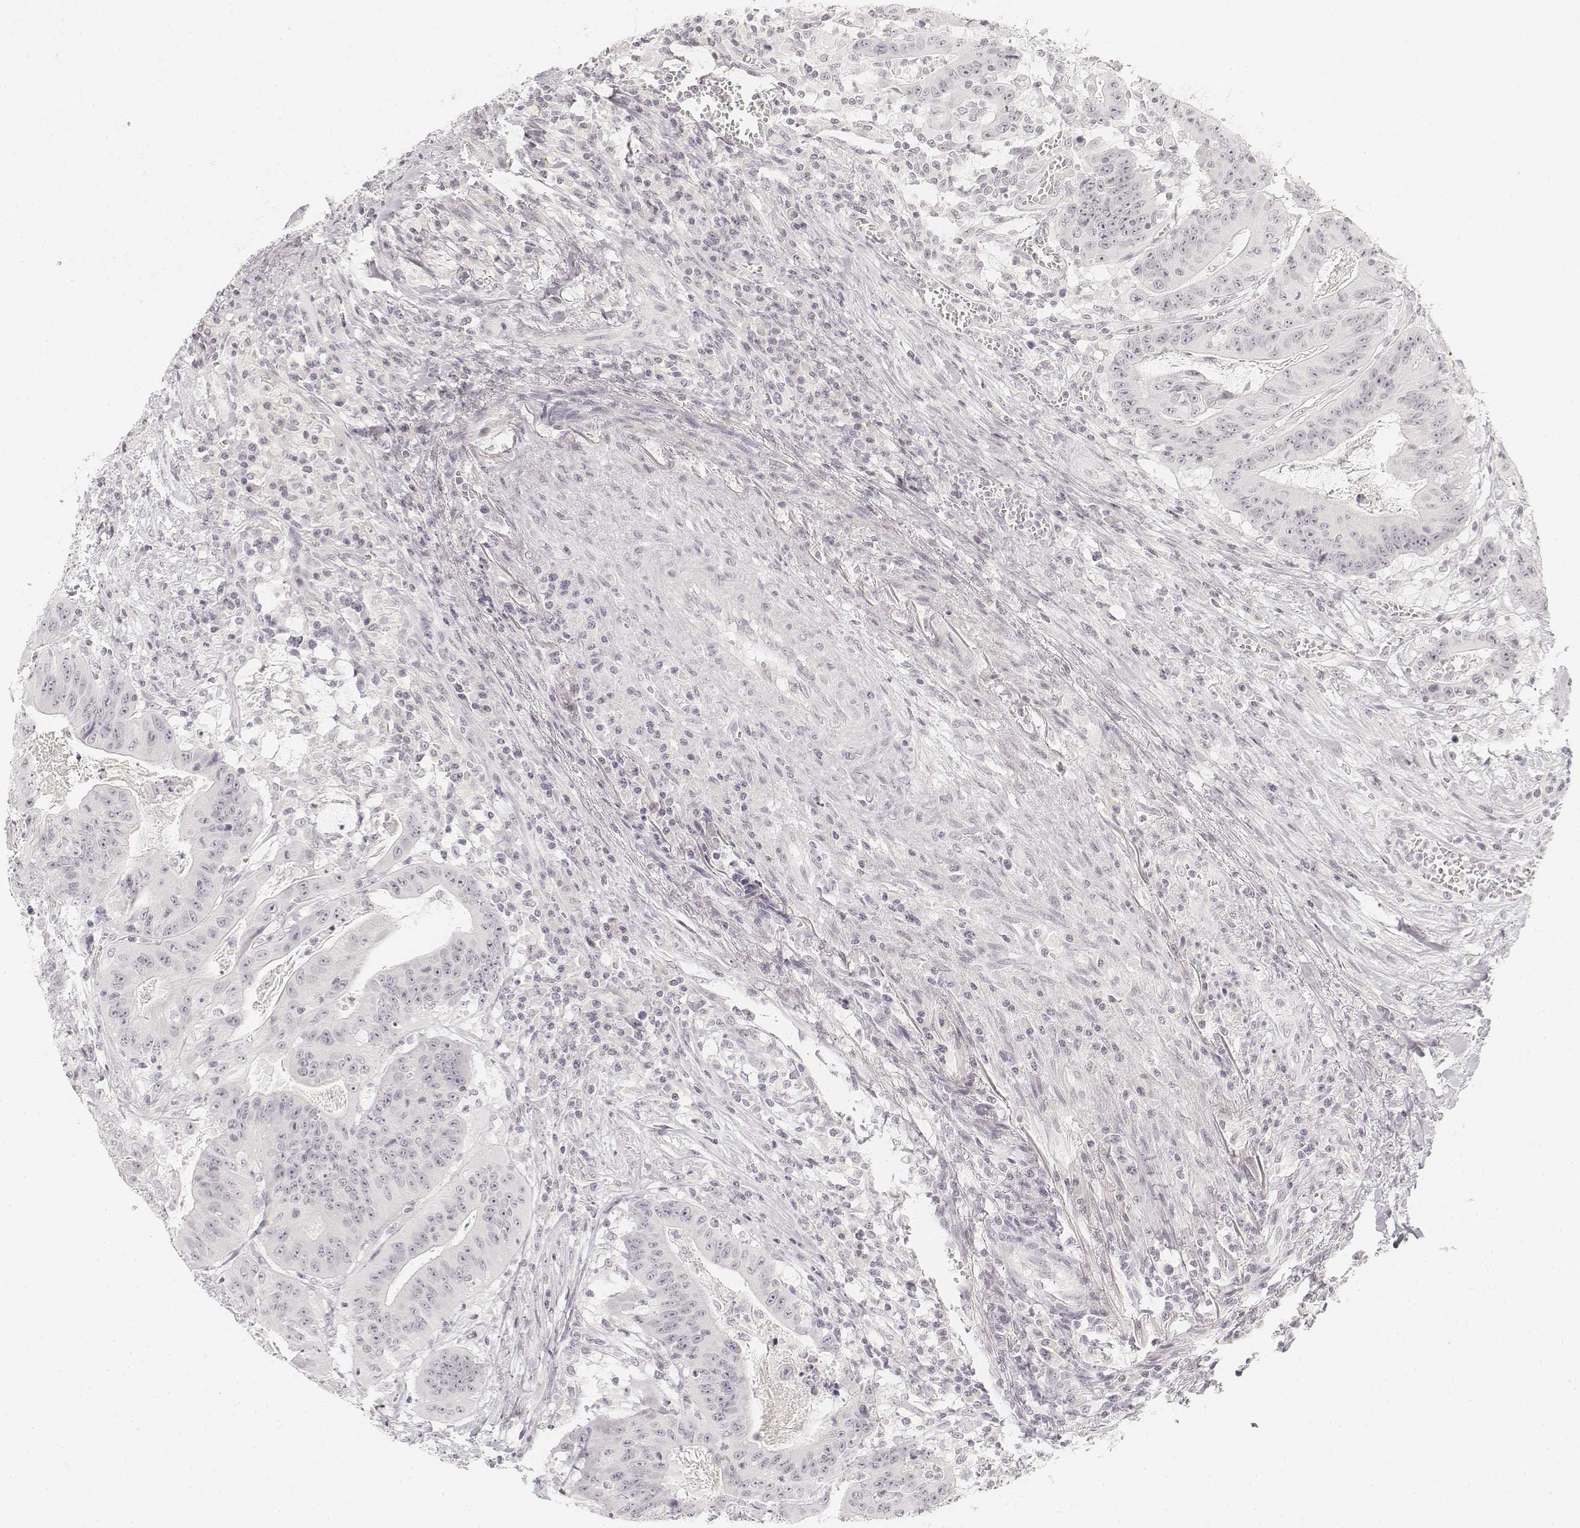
{"staining": {"intensity": "negative", "quantity": "none", "location": "none"}, "tissue": "colorectal cancer", "cell_type": "Tumor cells", "image_type": "cancer", "snomed": [{"axis": "morphology", "description": "Adenocarcinoma, NOS"}, {"axis": "topography", "description": "Colon"}], "caption": "A micrograph of adenocarcinoma (colorectal) stained for a protein displays no brown staining in tumor cells.", "gene": "KRT25", "patient": {"sex": "male", "age": 33}}